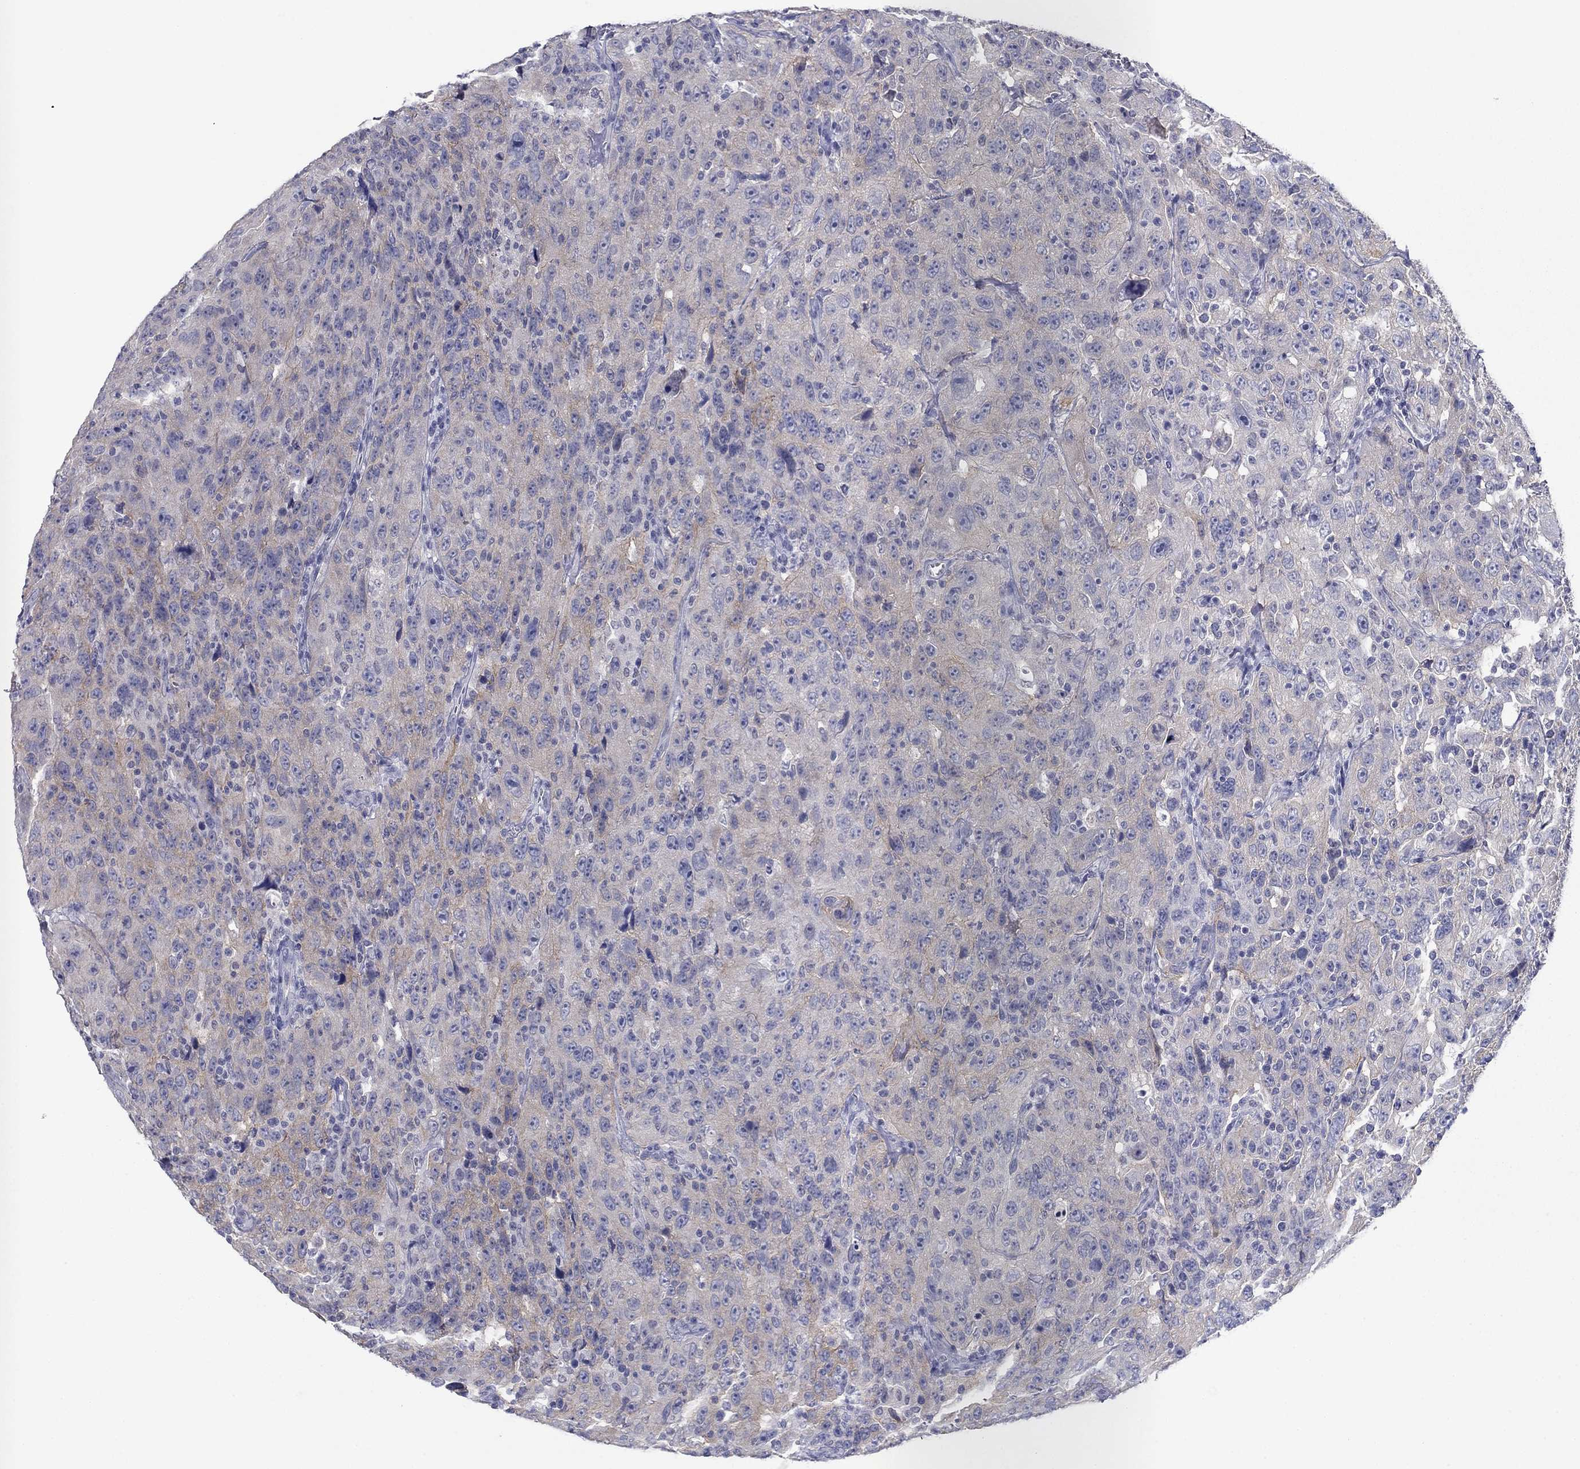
{"staining": {"intensity": "weak", "quantity": "<25%", "location": "cytoplasmic/membranous"}, "tissue": "urothelial cancer", "cell_type": "Tumor cells", "image_type": "cancer", "snomed": [{"axis": "morphology", "description": "Urothelial carcinoma, NOS"}, {"axis": "morphology", "description": "Urothelial carcinoma, High grade"}, {"axis": "topography", "description": "Urinary bladder"}], "caption": "Tumor cells show no significant expression in transitional cell carcinoma.", "gene": "PLS1", "patient": {"sex": "female", "age": 73}}